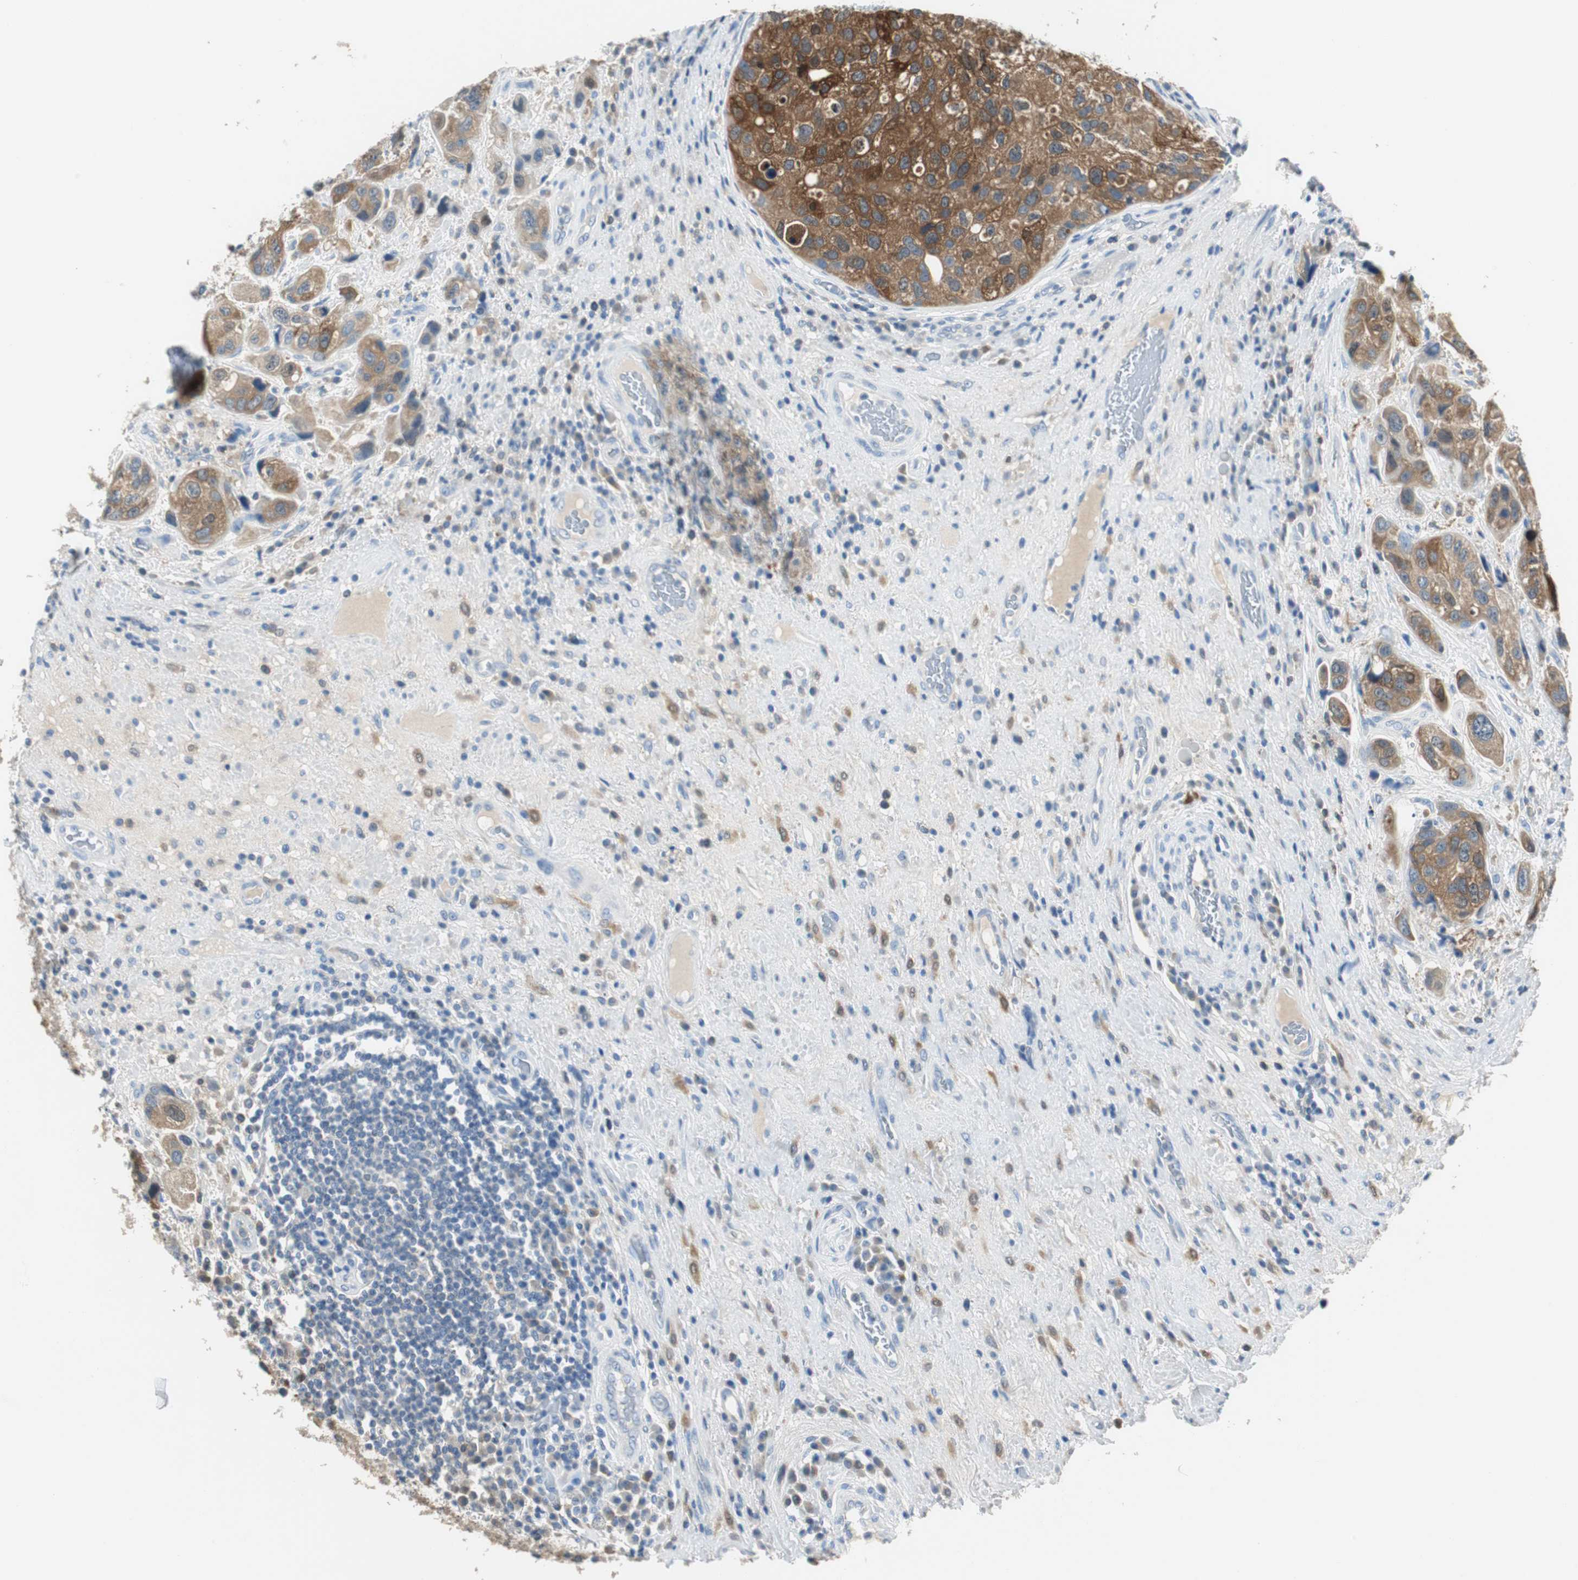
{"staining": {"intensity": "strong", "quantity": ">75%", "location": "cytoplasmic/membranous"}, "tissue": "urothelial cancer", "cell_type": "Tumor cells", "image_type": "cancer", "snomed": [{"axis": "morphology", "description": "Urothelial carcinoma, High grade"}, {"axis": "topography", "description": "Urinary bladder"}], "caption": "Urothelial cancer stained with DAB (3,3'-diaminobenzidine) immunohistochemistry (IHC) exhibits high levels of strong cytoplasmic/membranous staining in about >75% of tumor cells.", "gene": "FBP1", "patient": {"sex": "female", "age": 64}}